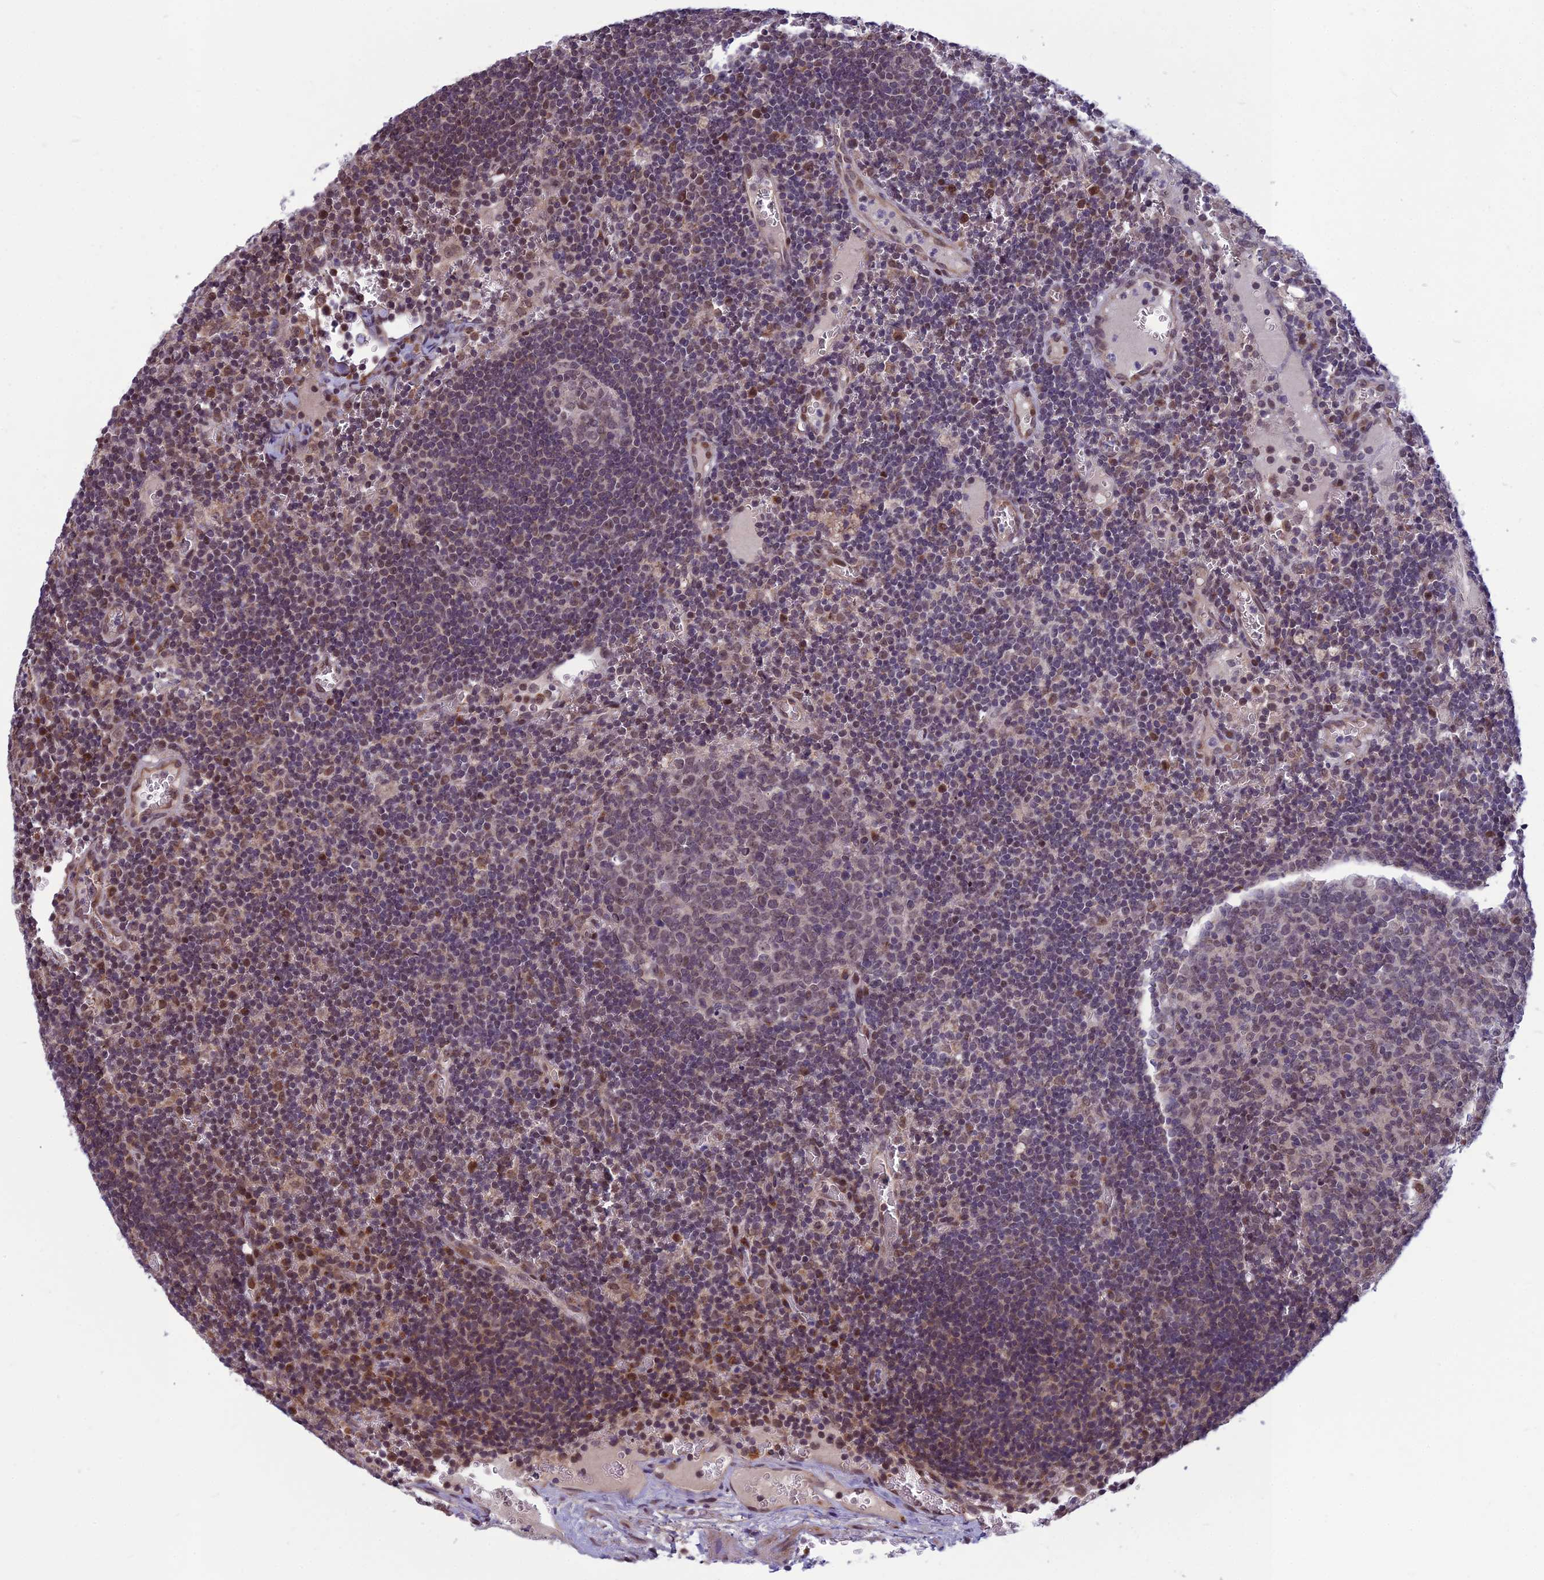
{"staining": {"intensity": "weak", "quantity": "<25%", "location": "nuclear"}, "tissue": "lymph node", "cell_type": "Germinal center cells", "image_type": "normal", "snomed": [{"axis": "morphology", "description": "Normal tissue, NOS"}, {"axis": "topography", "description": "Lymph node"}], "caption": "A photomicrograph of human lymph node is negative for staining in germinal center cells. (DAB IHC, high magnification).", "gene": "FBRS", "patient": {"sex": "female", "age": 73}}